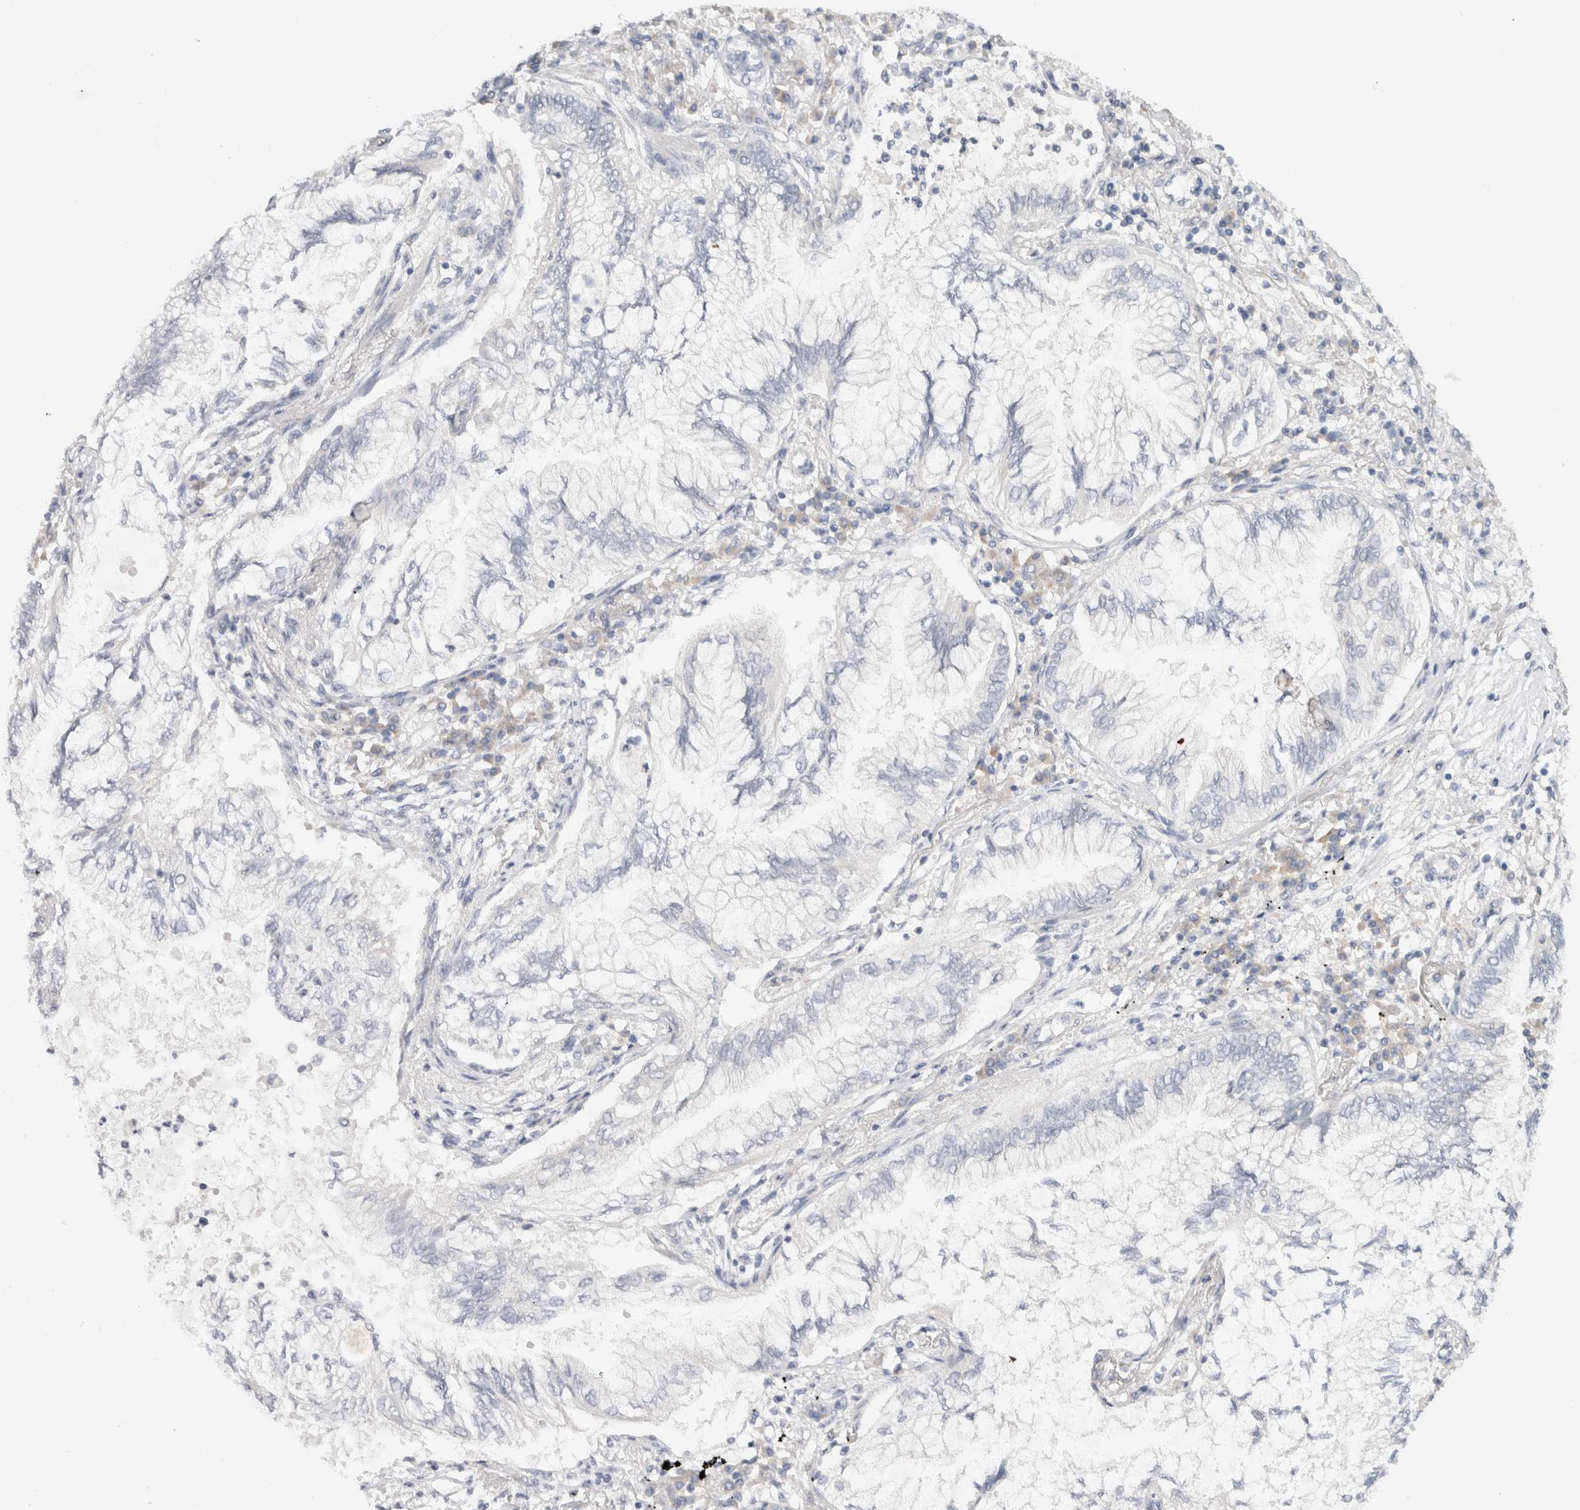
{"staining": {"intensity": "negative", "quantity": "none", "location": "none"}, "tissue": "lung cancer", "cell_type": "Tumor cells", "image_type": "cancer", "snomed": [{"axis": "morphology", "description": "Normal tissue, NOS"}, {"axis": "morphology", "description": "Adenocarcinoma, NOS"}, {"axis": "topography", "description": "Bronchus"}, {"axis": "topography", "description": "Lung"}], "caption": "DAB immunohistochemical staining of human lung cancer (adenocarcinoma) shows no significant staining in tumor cells.", "gene": "CHRM4", "patient": {"sex": "female", "age": 70}}